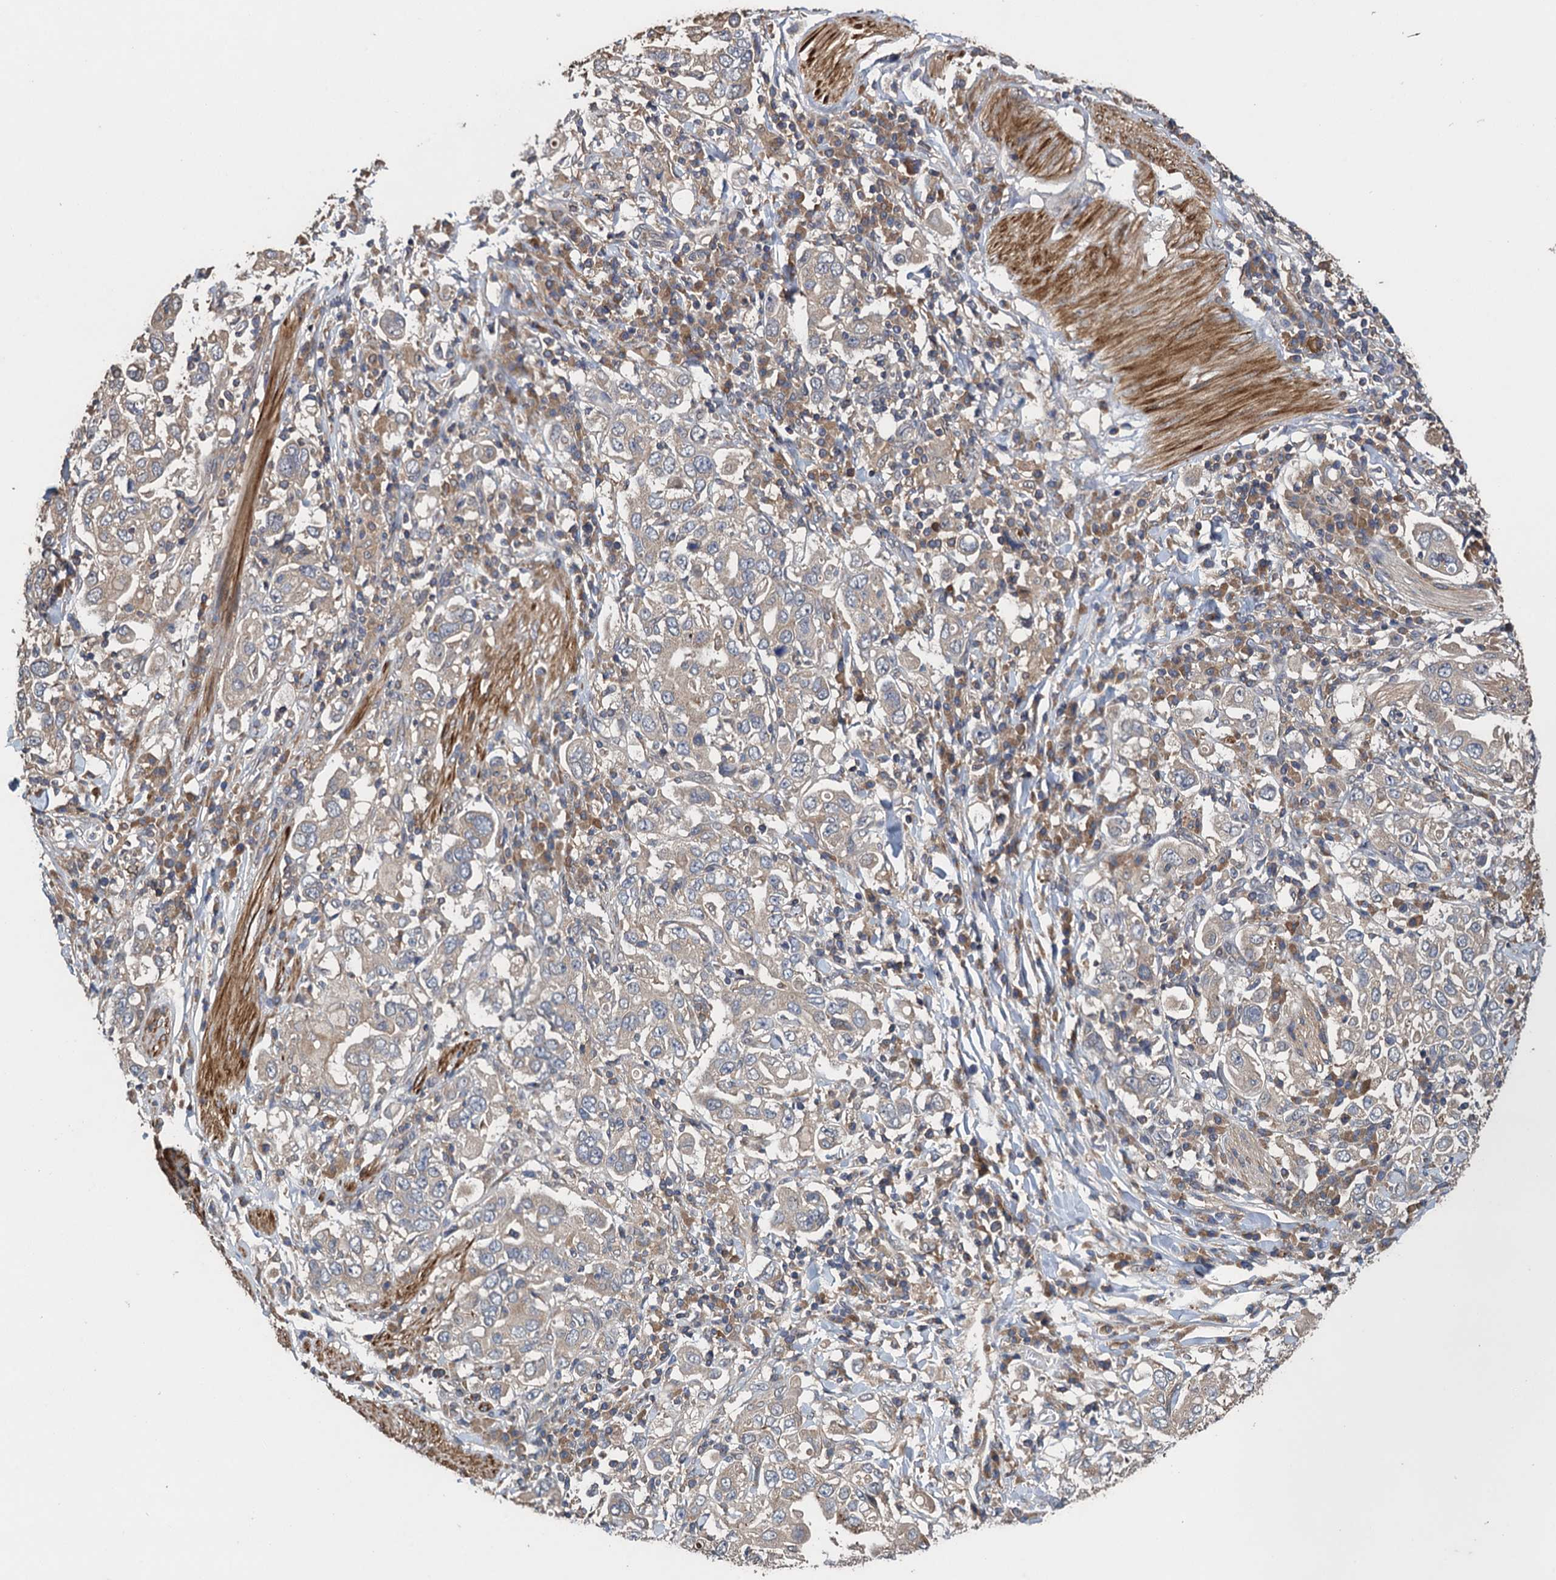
{"staining": {"intensity": "weak", "quantity": "<25%", "location": "cytoplasmic/membranous"}, "tissue": "stomach cancer", "cell_type": "Tumor cells", "image_type": "cancer", "snomed": [{"axis": "morphology", "description": "Adenocarcinoma, NOS"}, {"axis": "topography", "description": "Stomach, upper"}], "caption": "DAB immunohistochemical staining of human adenocarcinoma (stomach) exhibits no significant staining in tumor cells.", "gene": "CNTN5", "patient": {"sex": "male", "age": 62}}